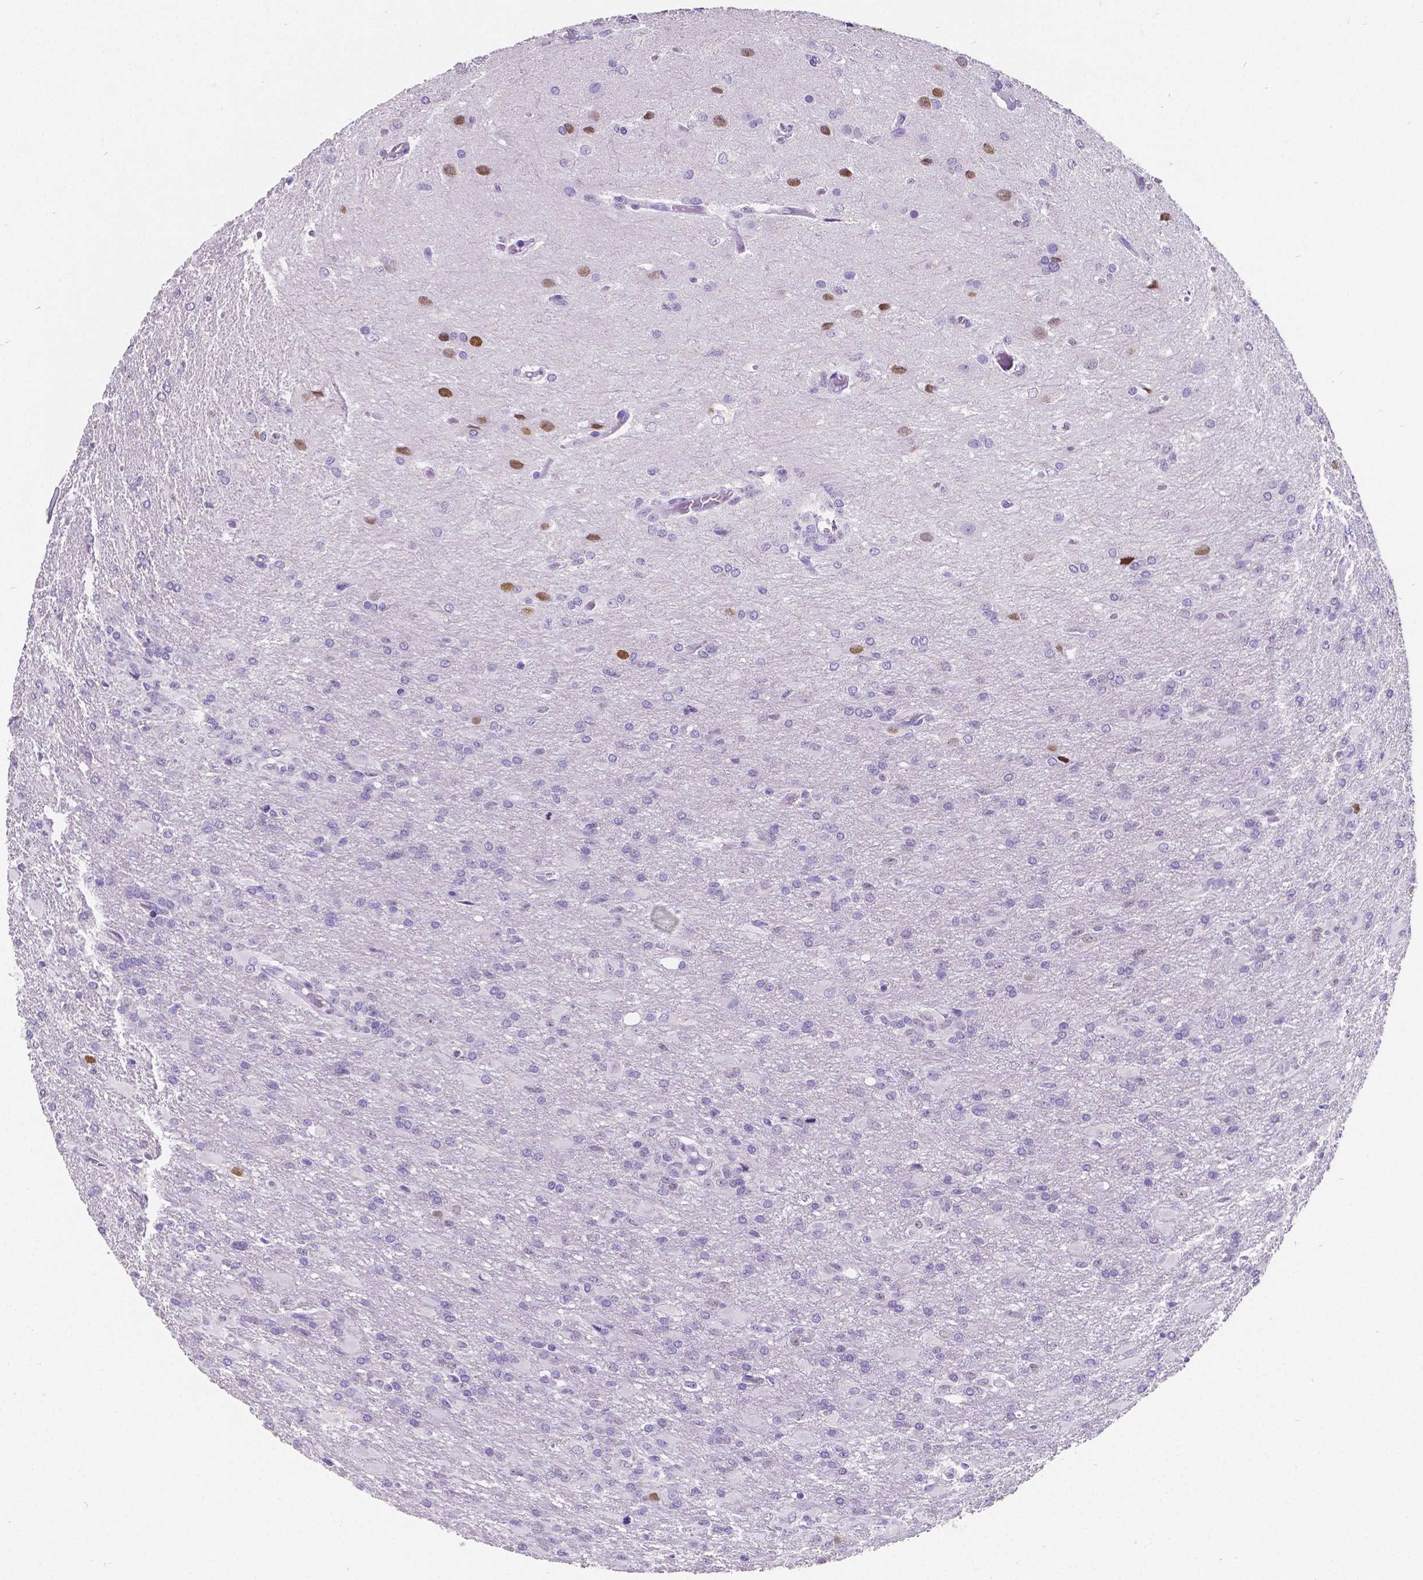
{"staining": {"intensity": "negative", "quantity": "none", "location": "none"}, "tissue": "glioma", "cell_type": "Tumor cells", "image_type": "cancer", "snomed": [{"axis": "morphology", "description": "Glioma, malignant, High grade"}, {"axis": "topography", "description": "Brain"}], "caption": "Human high-grade glioma (malignant) stained for a protein using IHC exhibits no expression in tumor cells.", "gene": "SATB2", "patient": {"sex": "male", "age": 68}}